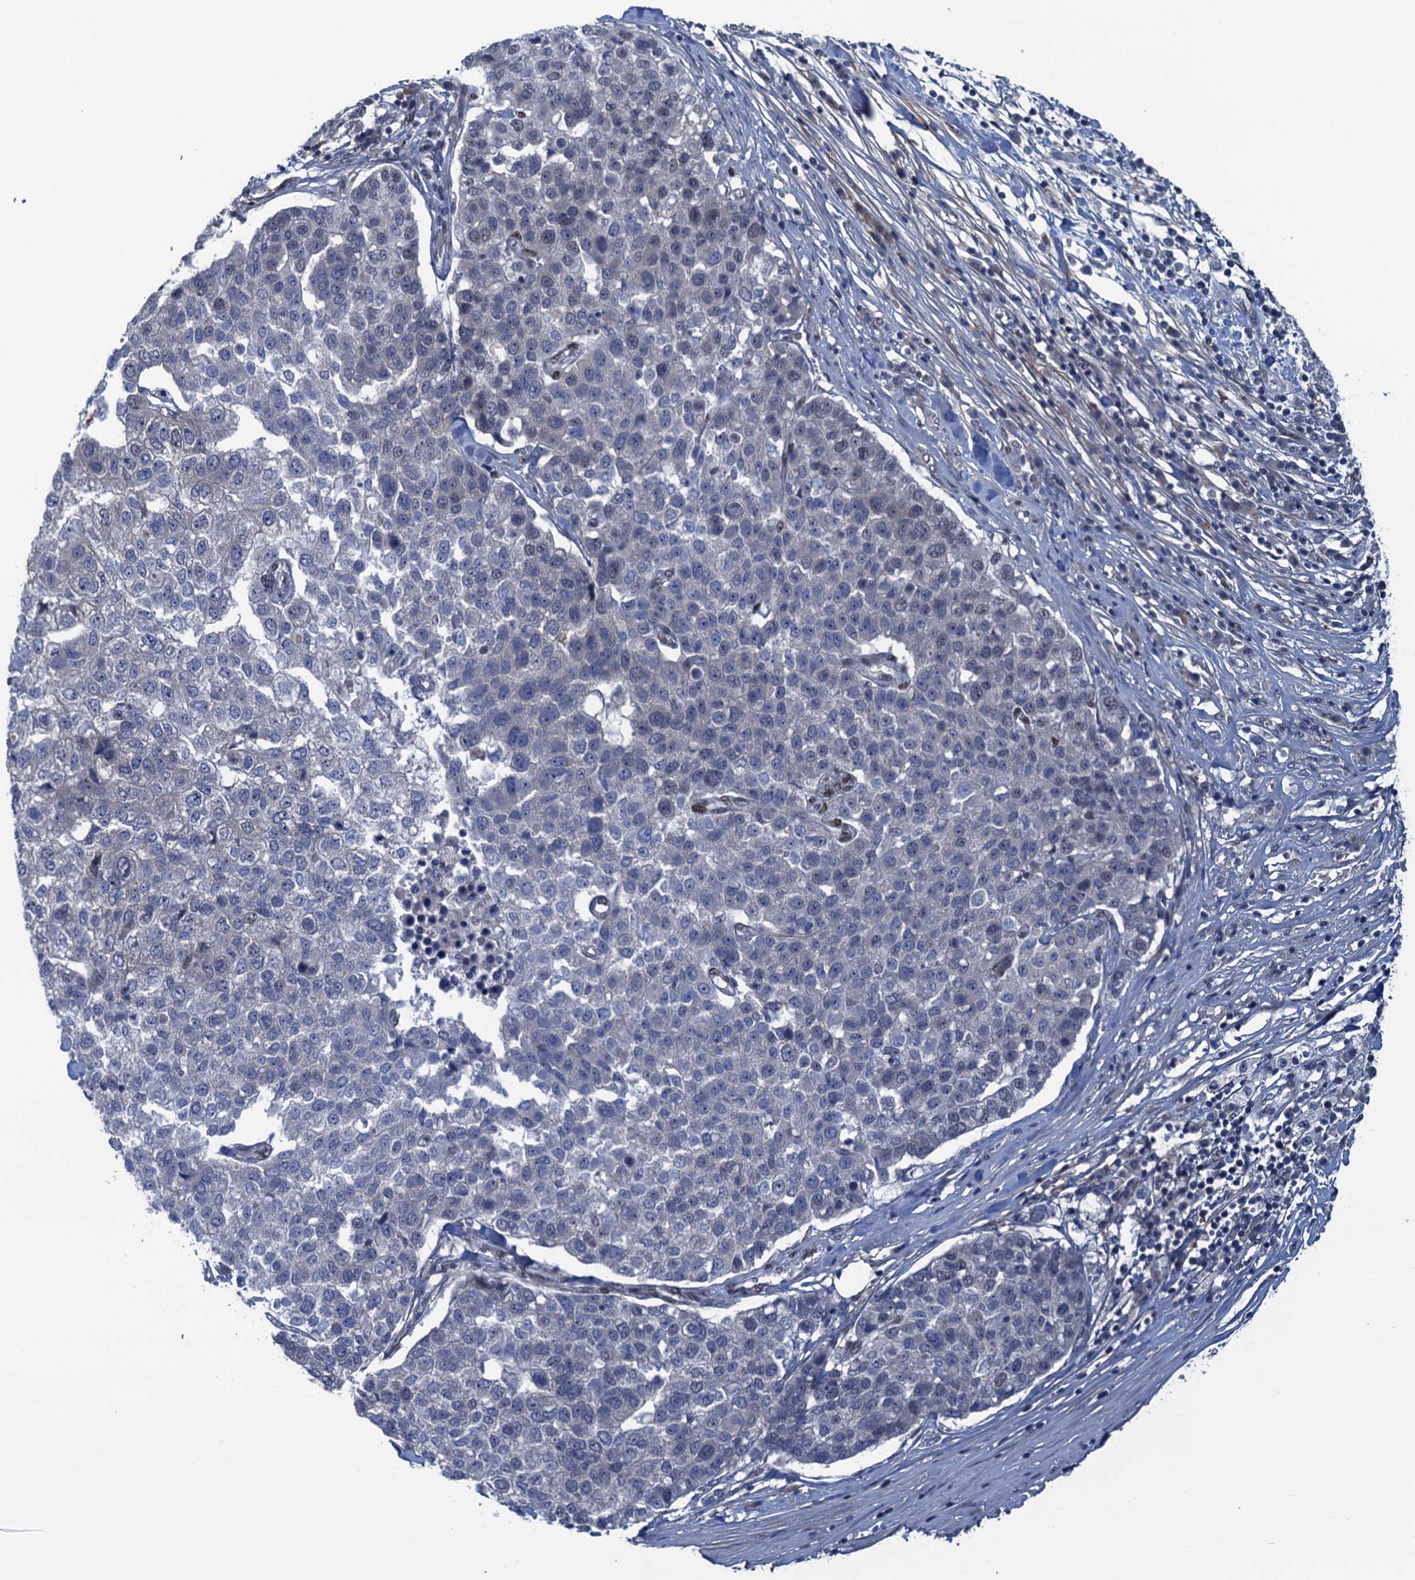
{"staining": {"intensity": "negative", "quantity": "none", "location": "none"}, "tissue": "pancreatic cancer", "cell_type": "Tumor cells", "image_type": "cancer", "snomed": [{"axis": "morphology", "description": "Adenocarcinoma, NOS"}, {"axis": "topography", "description": "Pancreas"}], "caption": "IHC histopathology image of neoplastic tissue: human adenocarcinoma (pancreatic) stained with DAB displays no significant protein expression in tumor cells.", "gene": "SAE1", "patient": {"sex": "female", "age": 61}}